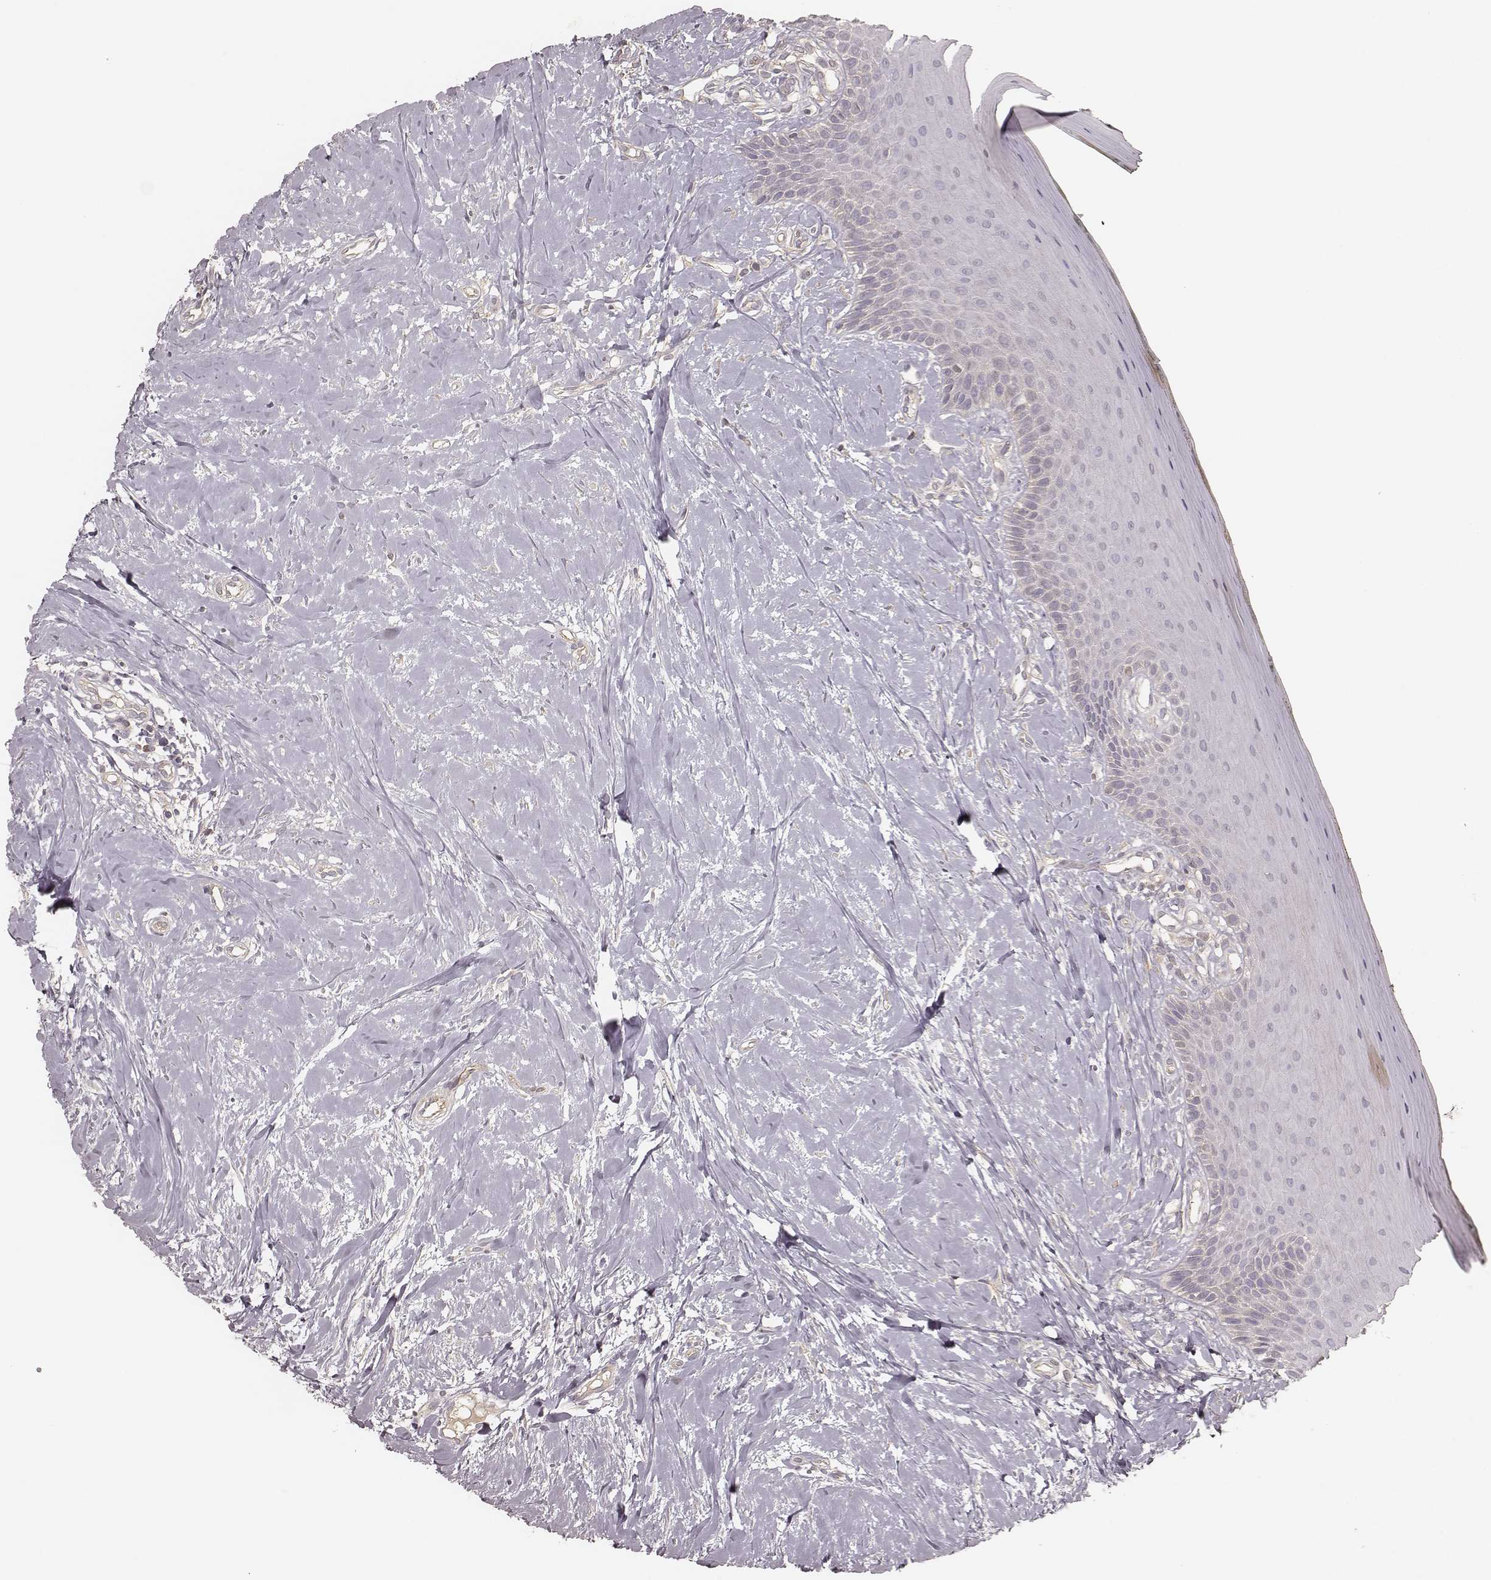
{"staining": {"intensity": "negative", "quantity": "none", "location": "none"}, "tissue": "oral mucosa", "cell_type": "Squamous epithelial cells", "image_type": "normal", "snomed": [{"axis": "morphology", "description": "Normal tissue, NOS"}, {"axis": "topography", "description": "Oral tissue"}], "caption": "The IHC image has no significant positivity in squamous epithelial cells of oral mucosa.", "gene": "CARS1", "patient": {"sex": "female", "age": 43}}